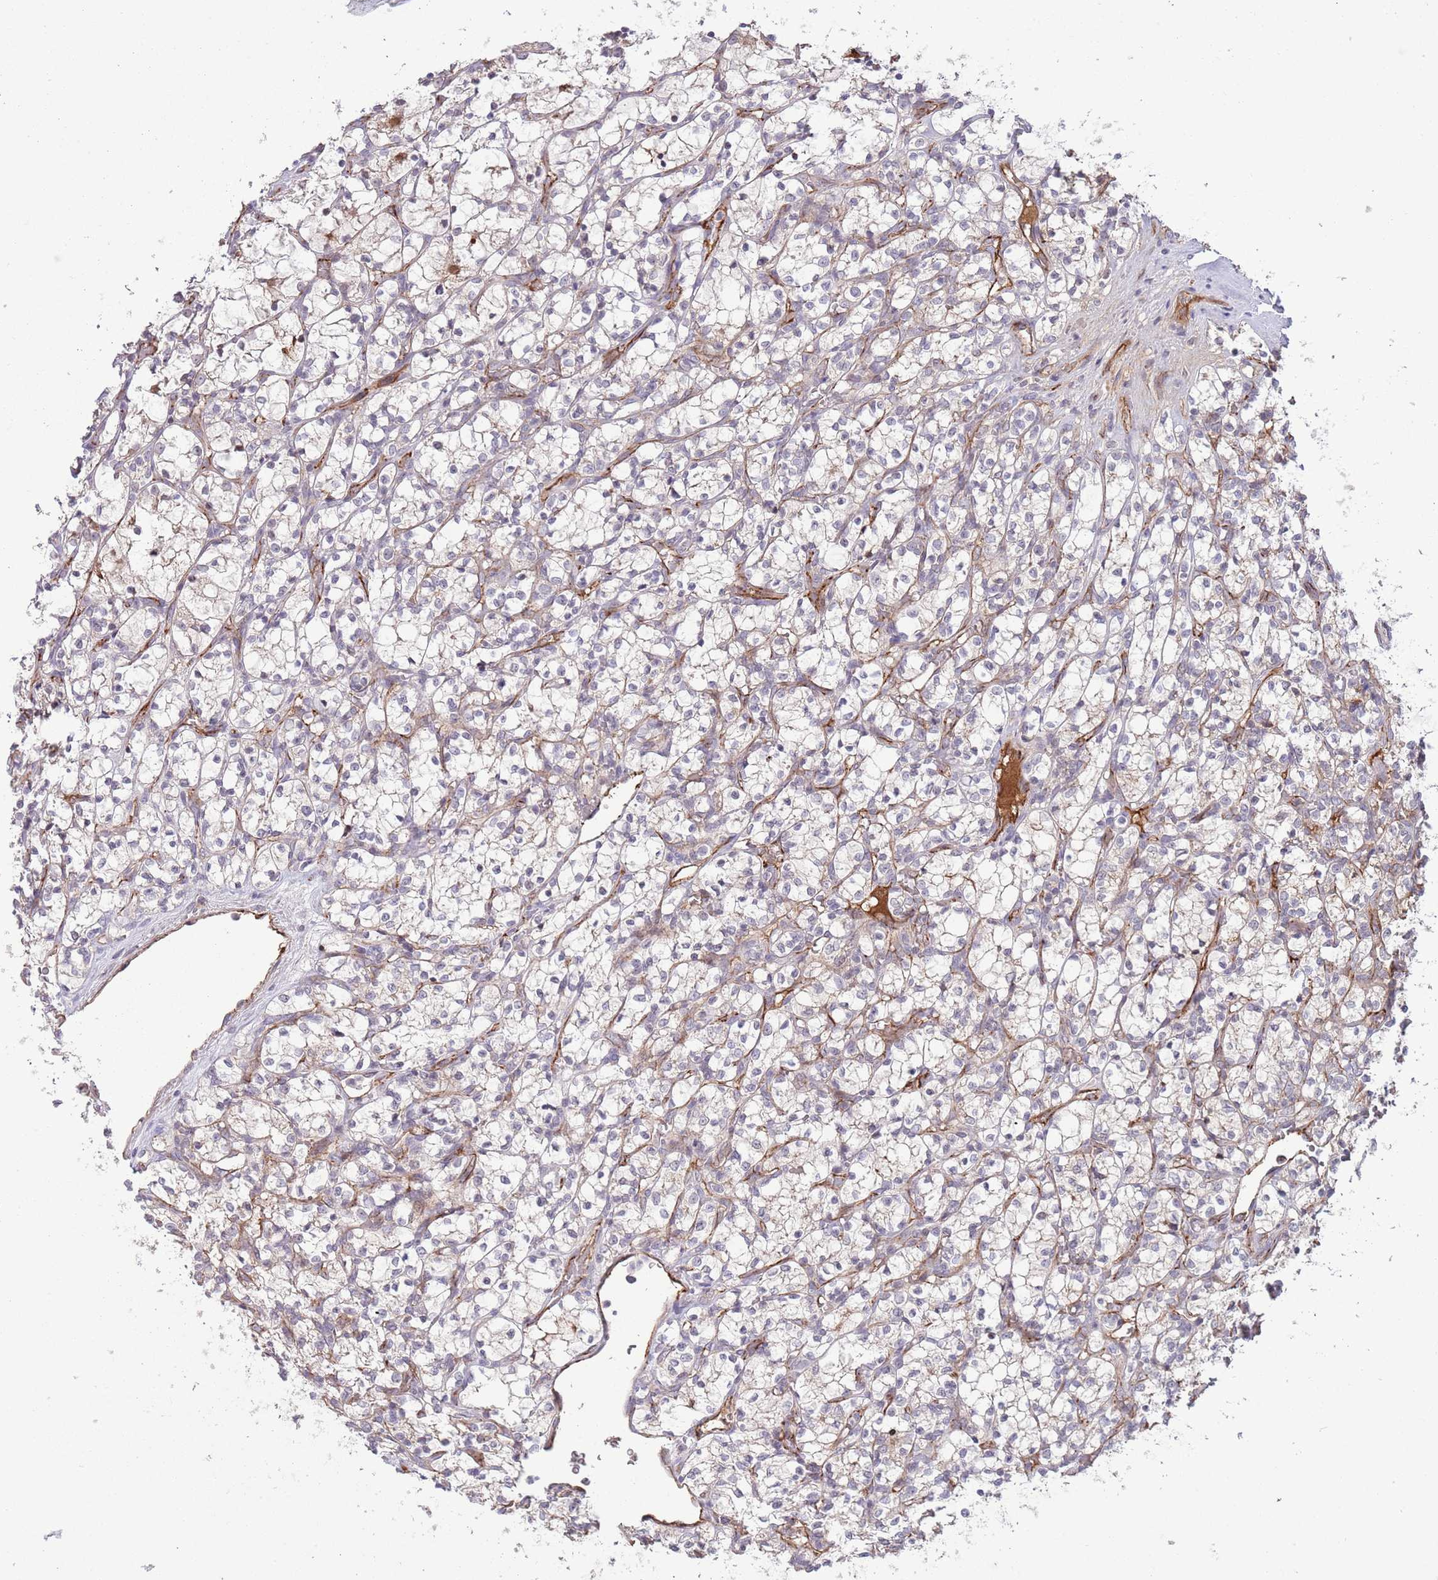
{"staining": {"intensity": "weak", "quantity": "<25%", "location": "cytoplasmic/membranous"}, "tissue": "renal cancer", "cell_type": "Tumor cells", "image_type": "cancer", "snomed": [{"axis": "morphology", "description": "Adenocarcinoma, NOS"}, {"axis": "topography", "description": "Kidney"}], "caption": "An IHC image of adenocarcinoma (renal) is shown. There is no staining in tumor cells of adenocarcinoma (renal).", "gene": "DPP10", "patient": {"sex": "female", "age": 69}}